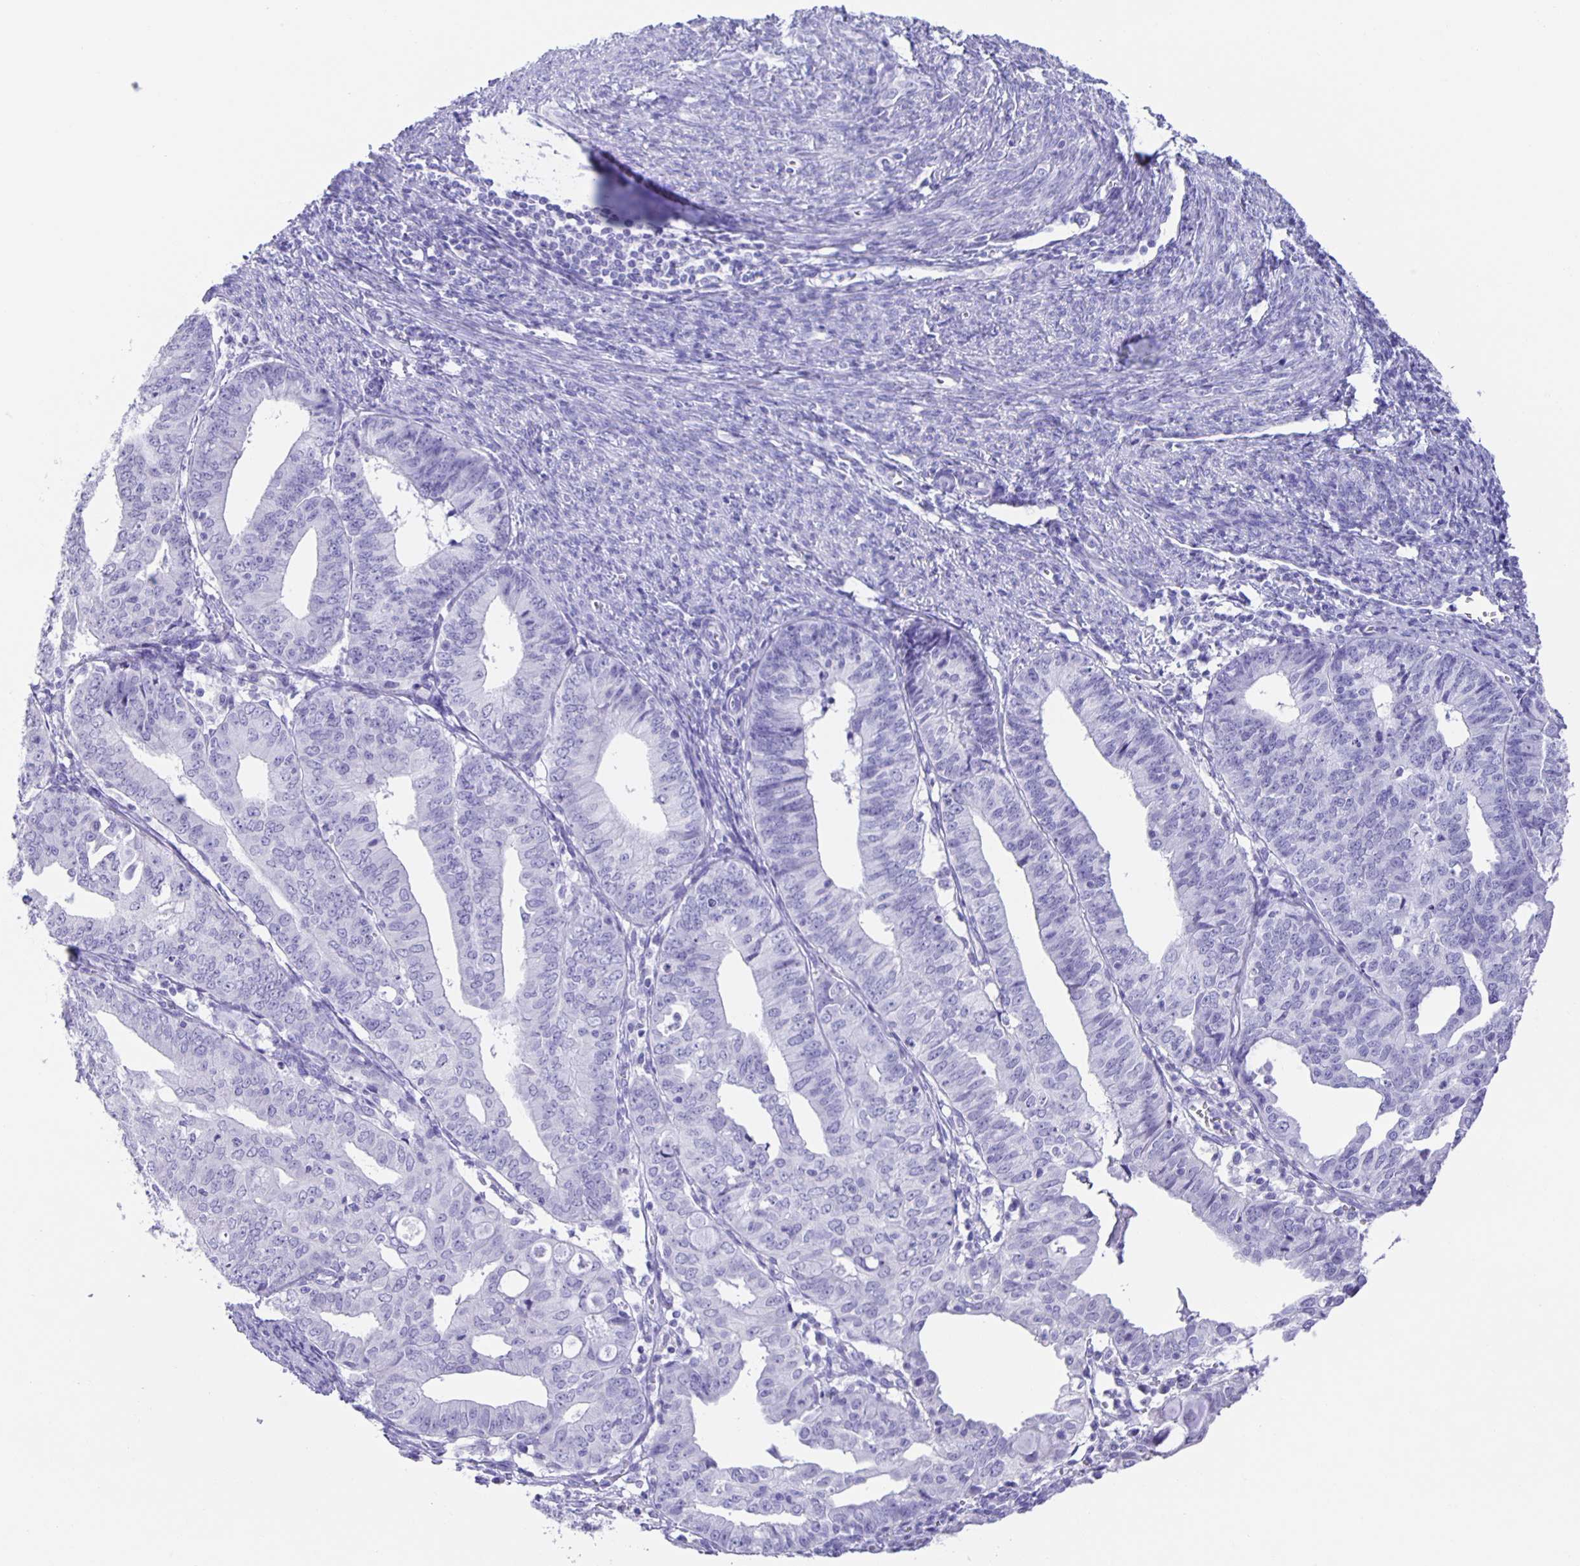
{"staining": {"intensity": "negative", "quantity": "none", "location": "none"}, "tissue": "endometrial cancer", "cell_type": "Tumor cells", "image_type": "cancer", "snomed": [{"axis": "morphology", "description": "Adenocarcinoma, NOS"}, {"axis": "topography", "description": "Endometrium"}], "caption": "Immunohistochemistry (IHC) micrograph of human adenocarcinoma (endometrial) stained for a protein (brown), which displays no expression in tumor cells.", "gene": "GUCA2A", "patient": {"sex": "female", "age": 56}}